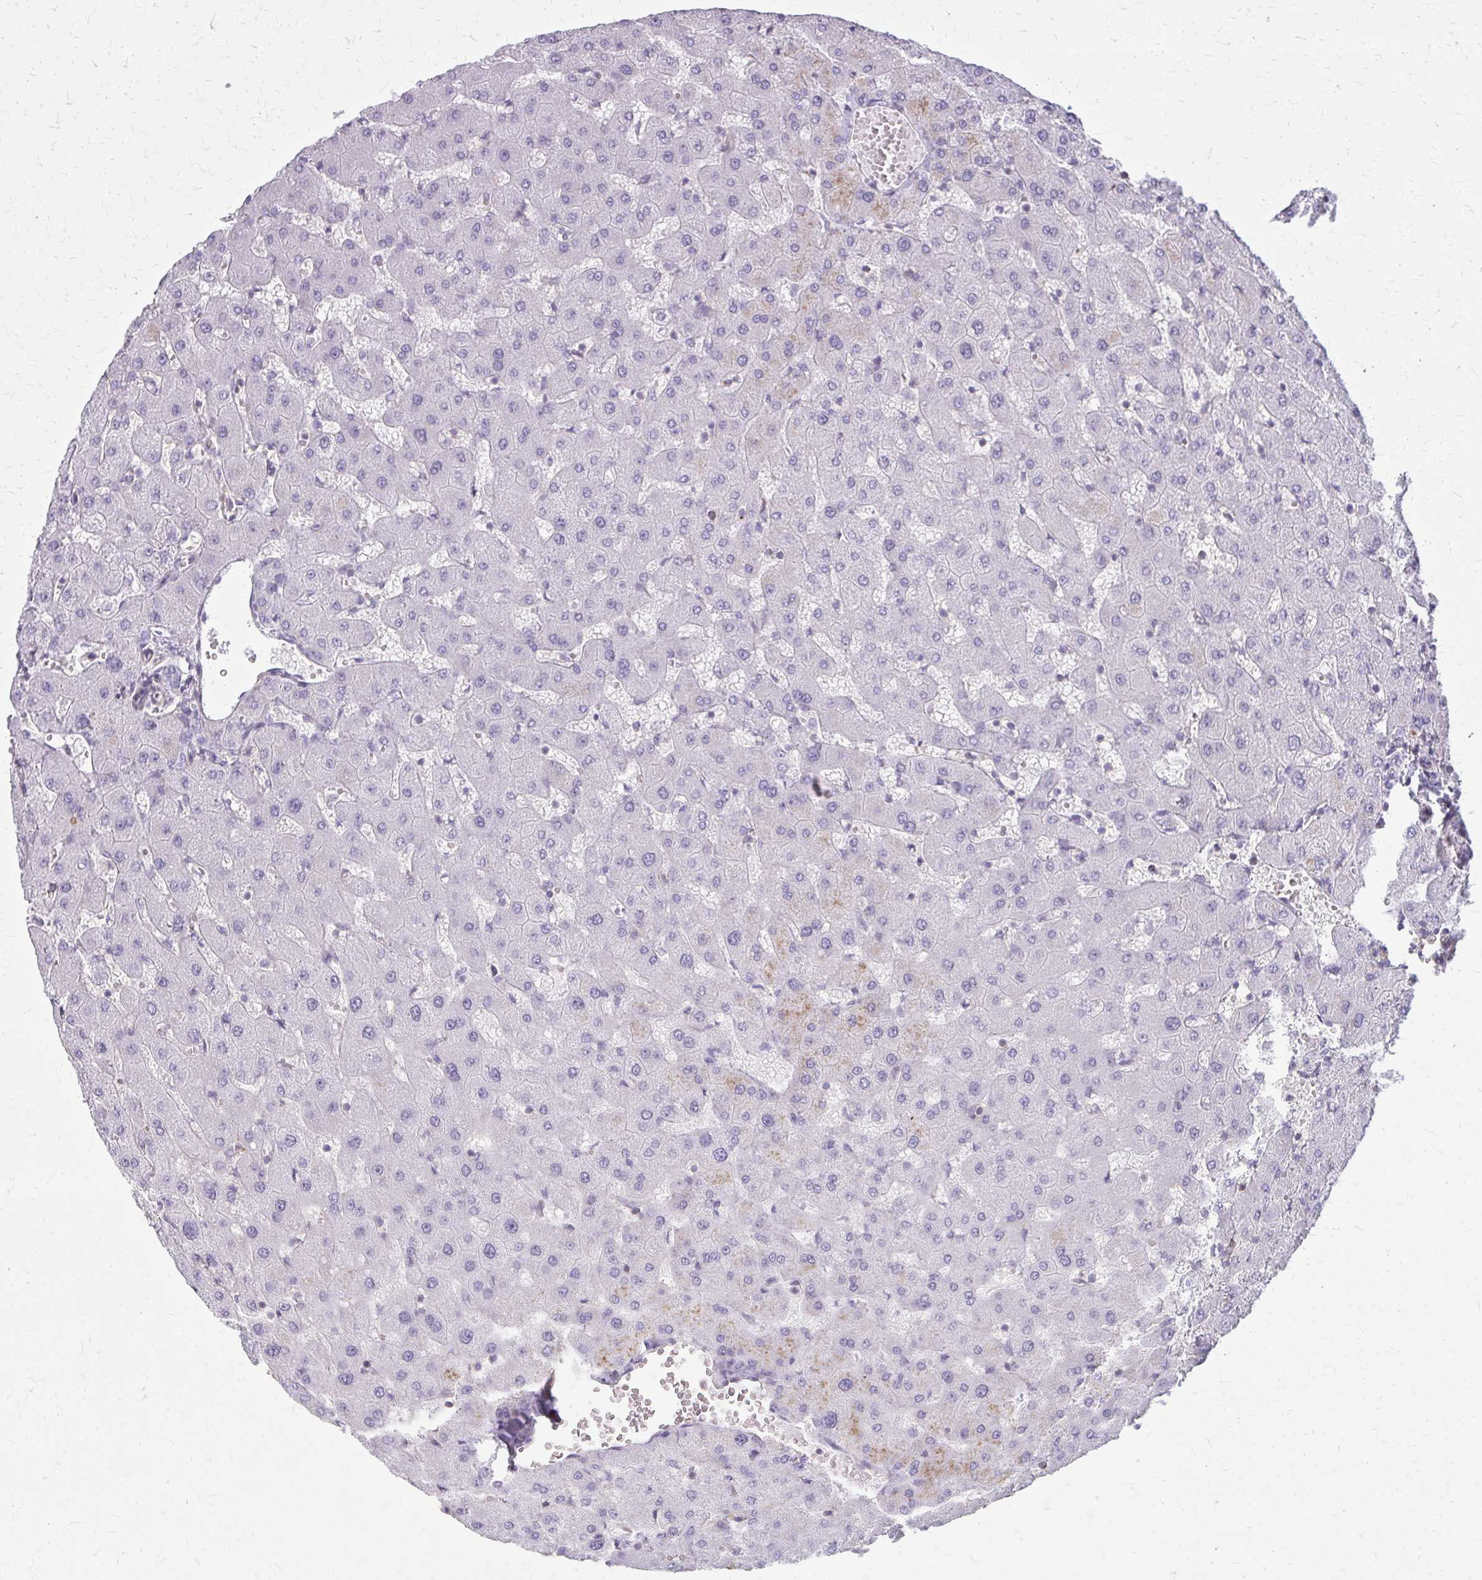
{"staining": {"intensity": "negative", "quantity": "none", "location": "none"}, "tissue": "liver", "cell_type": "Cholangiocytes", "image_type": "normal", "snomed": [{"axis": "morphology", "description": "Normal tissue, NOS"}, {"axis": "topography", "description": "Liver"}], "caption": "Benign liver was stained to show a protein in brown. There is no significant positivity in cholangiocytes. Brightfield microscopy of immunohistochemistry stained with DAB (3,3'-diaminobenzidine) (brown) and hematoxylin (blue), captured at high magnification.", "gene": "TENM4", "patient": {"sex": "female", "age": 63}}